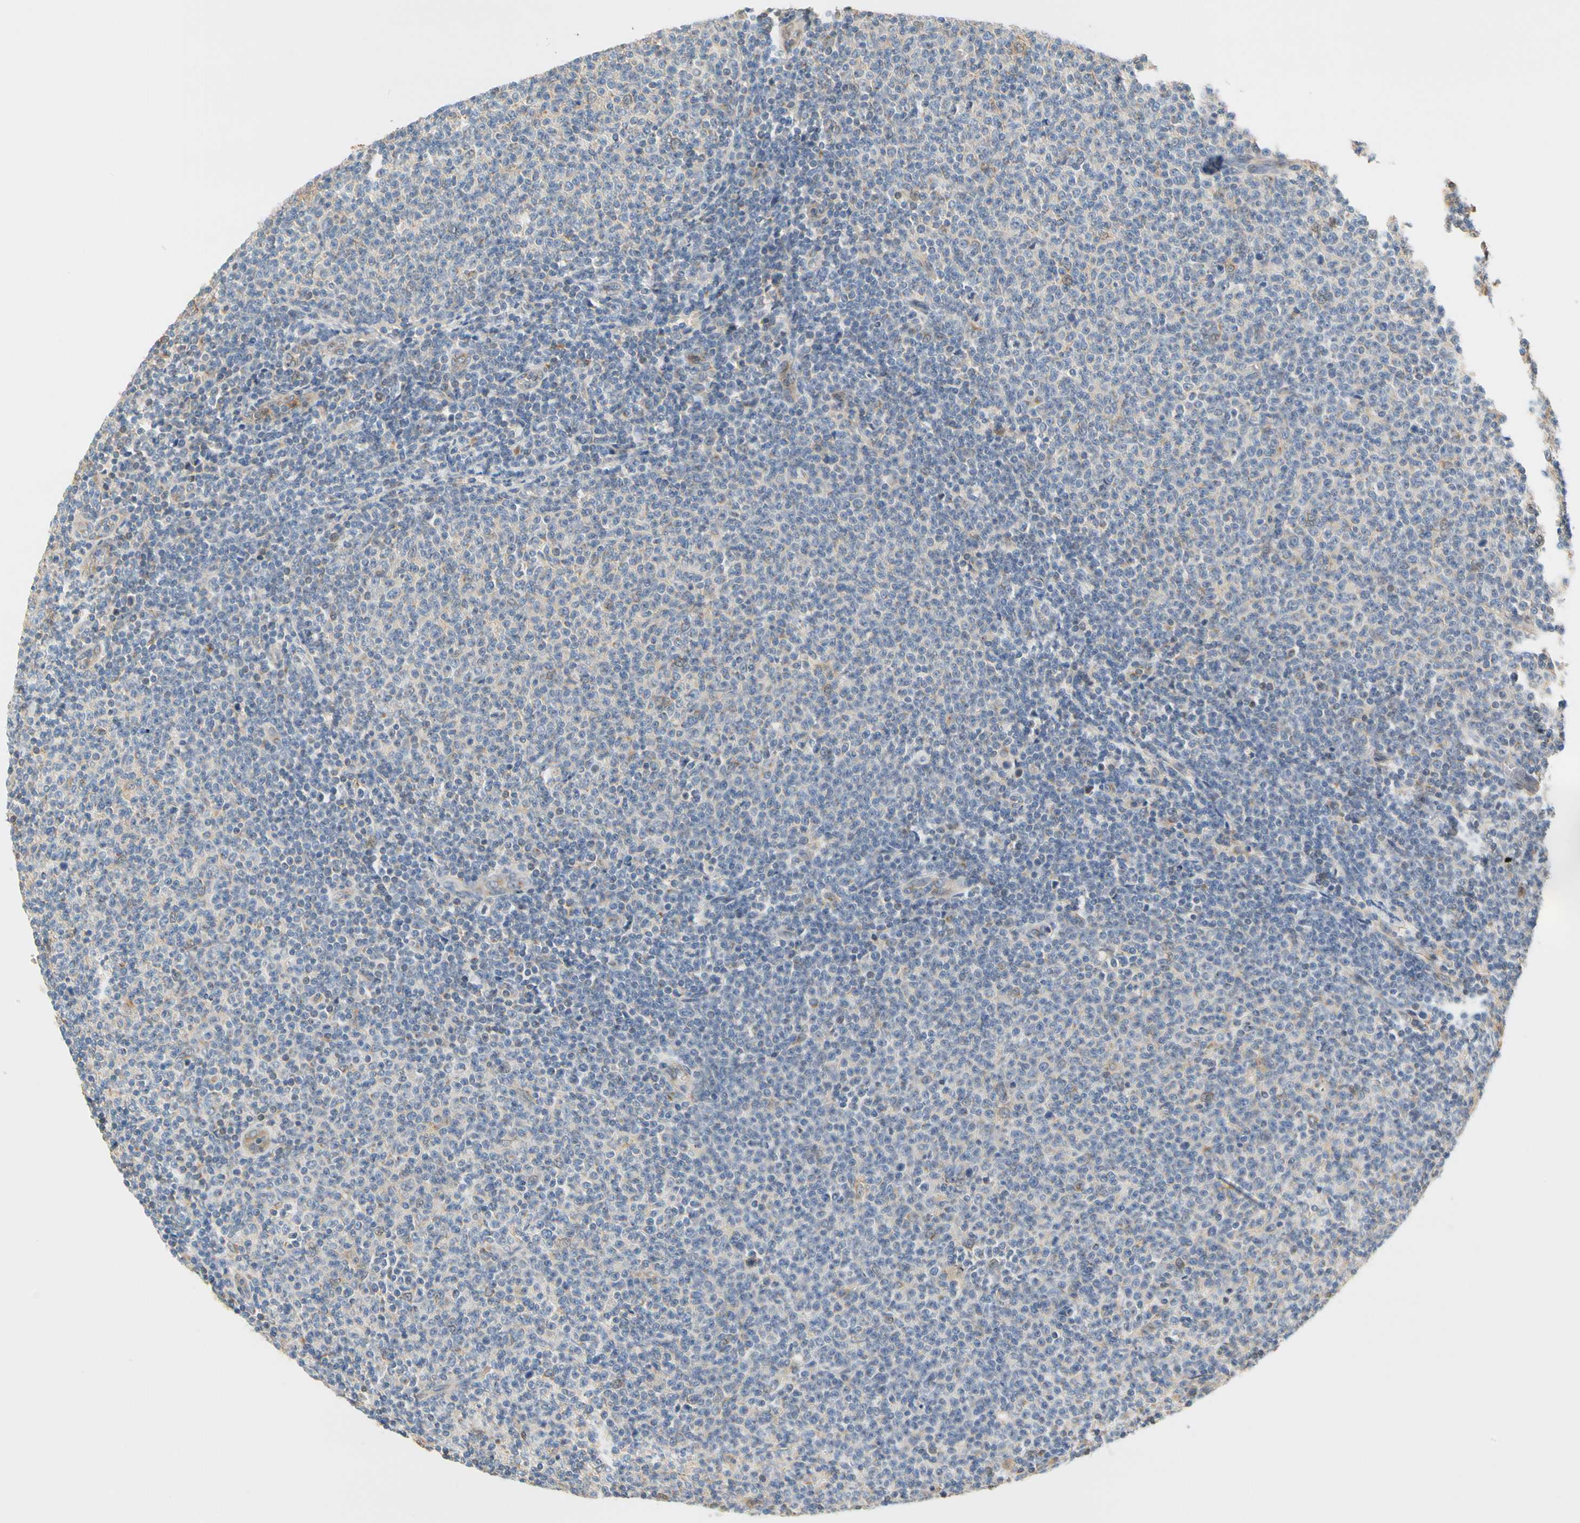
{"staining": {"intensity": "weak", "quantity": "<25%", "location": "cytoplasmic/membranous"}, "tissue": "lymphoma", "cell_type": "Tumor cells", "image_type": "cancer", "snomed": [{"axis": "morphology", "description": "Malignant lymphoma, non-Hodgkin's type, Low grade"}, {"axis": "topography", "description": "Lymph node"}], "caption": "The histopathology image reveals no staining of tumor cells in malignant lymphoma, non-Hodgkin's type (low-grade).", "gene": "GPSM2", "patient": {"sex": "male", "age": 66}}